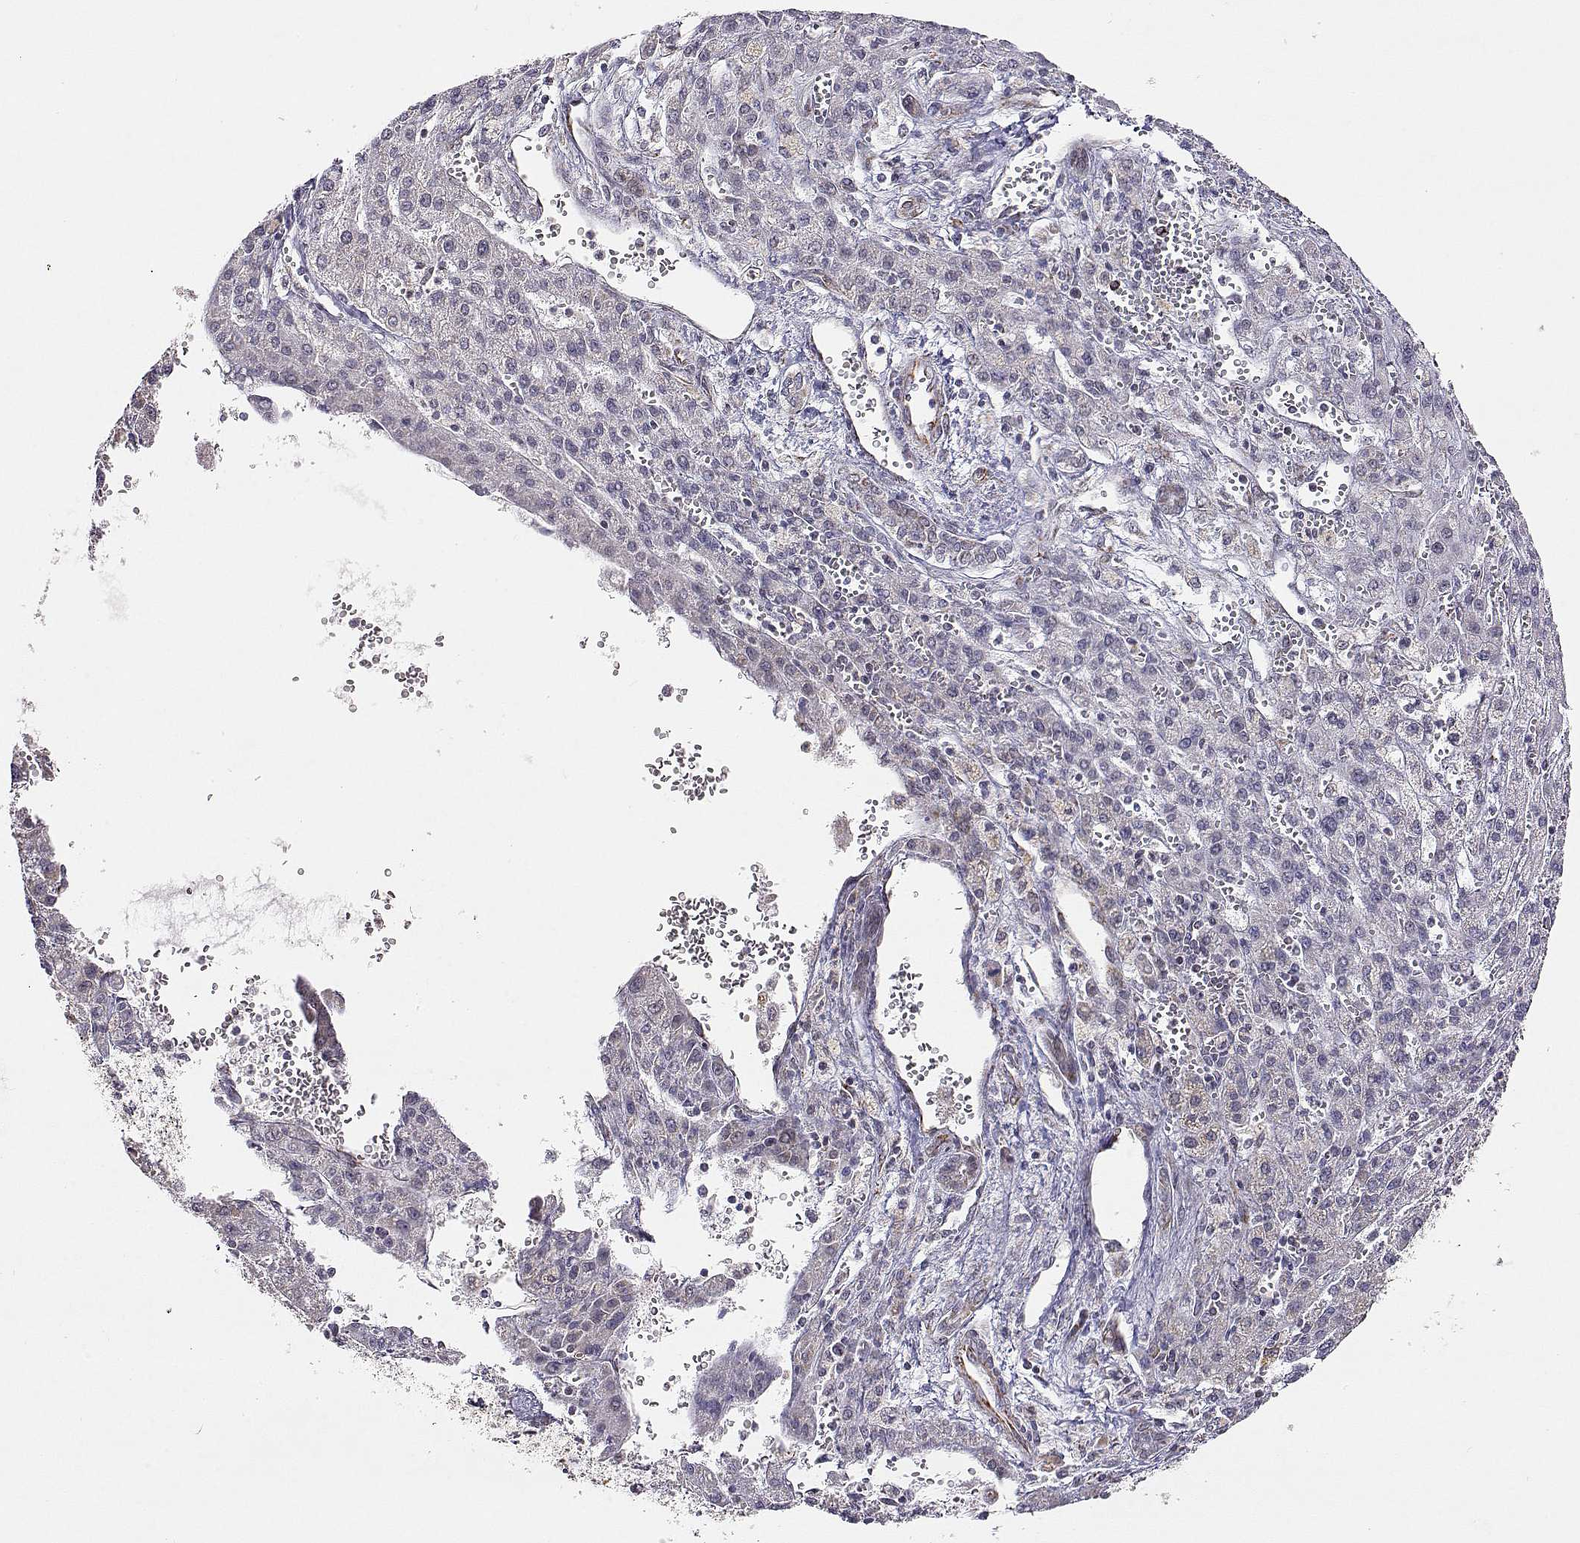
{"staining": {"intensity": "negative", "quantity": "none", "location": "none"}, "tissue": "liver cancer", "cell_type": "Tumor cells", "image_type": "cancer", "snomed": [{"axis": "morphology", "description": "Carcinoma, Hepatocellular, NOS"}, {"axis": "topography", "description": "Liver"}], "caption": "Tumor cells show no significant protein positivity in liver hepatocellular carcinoma.", "gene": "EXOG", "patient": {"sex": "female", "age": 70}}